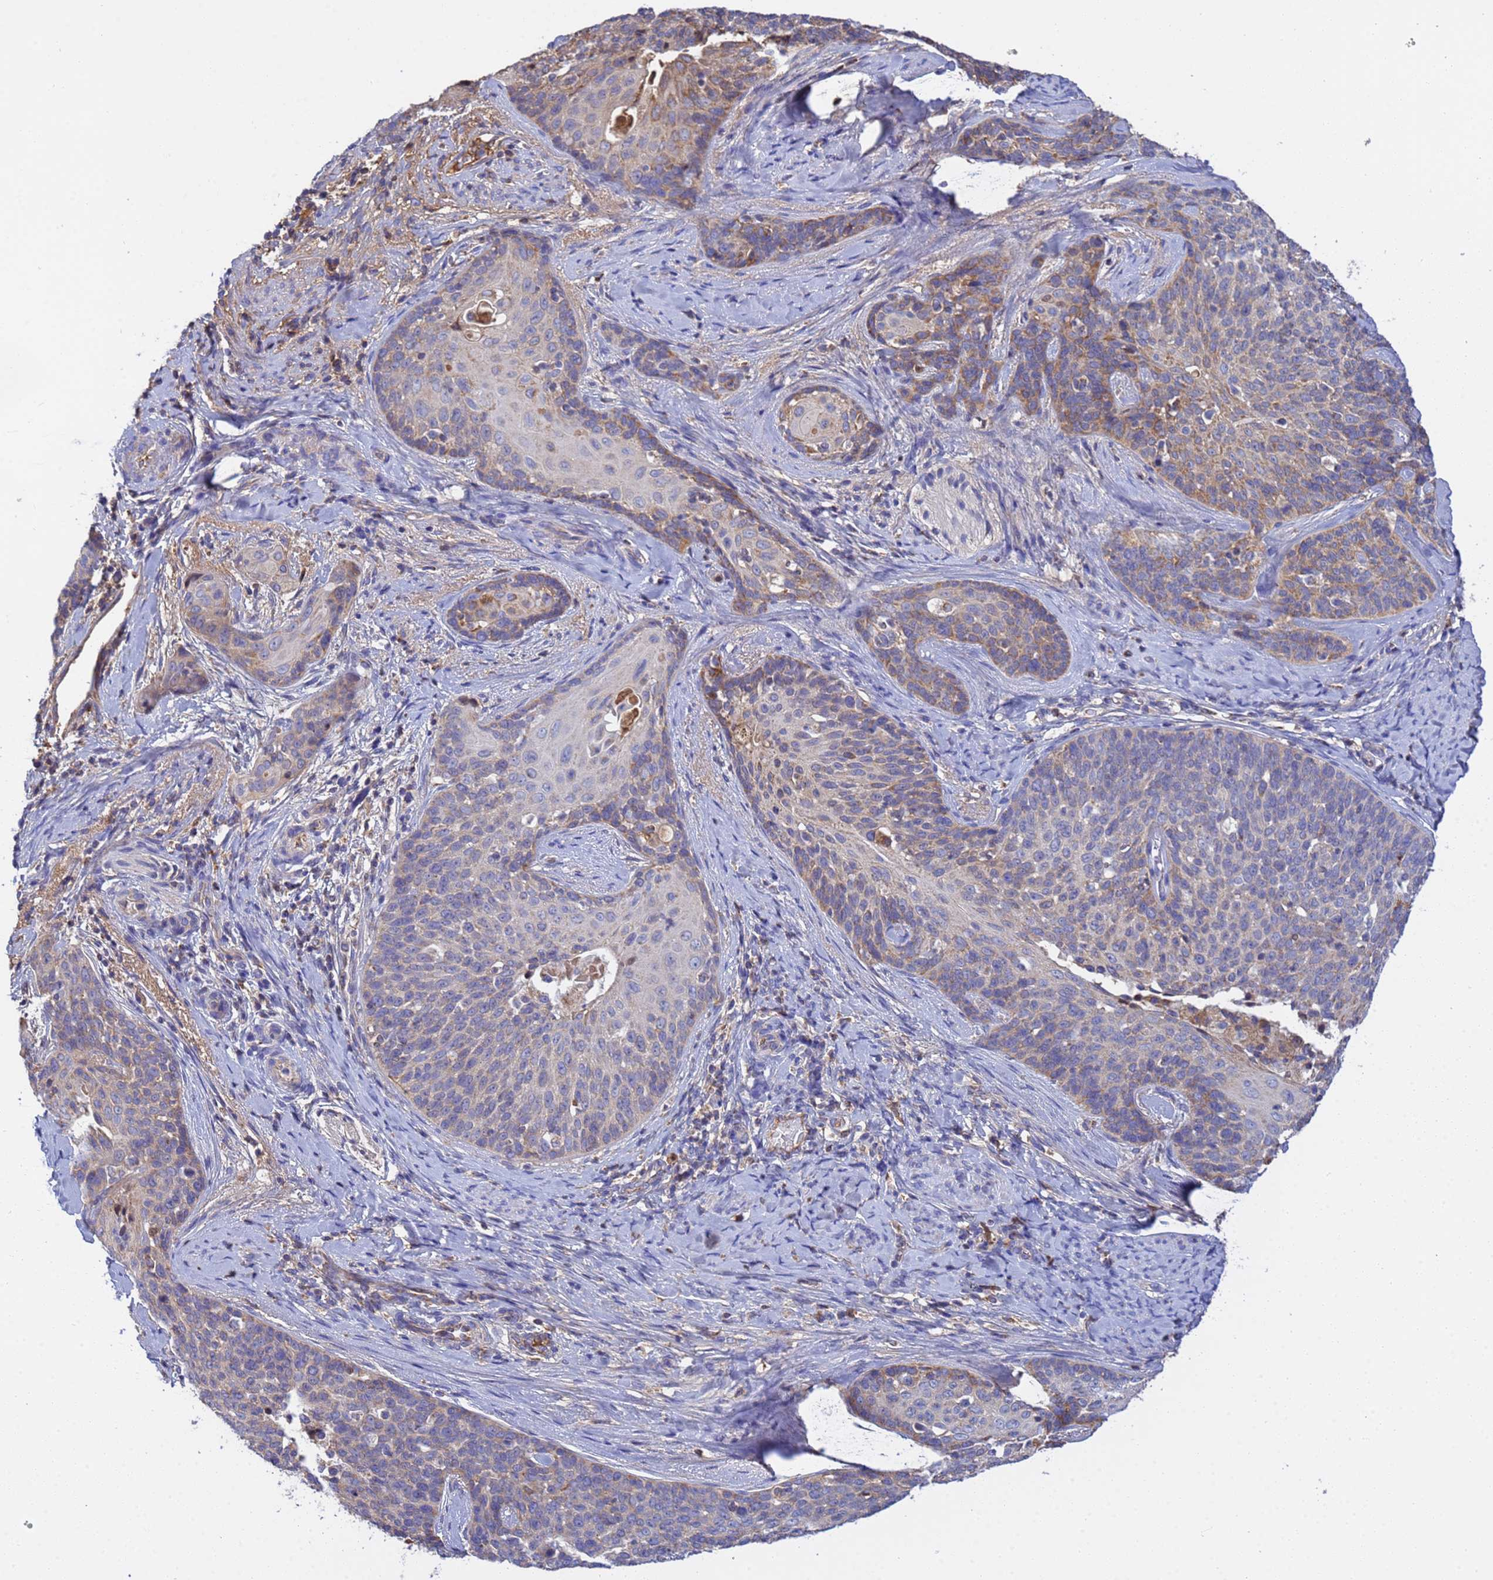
{"staining": {"intensity": "weak", "quantity": "25%-75%", "location": "cytoplasmic/membranous"}, "tissue": "cervical cancer", "cell_type": "Tumor cells", "image_type": "cancer", "snomed": [{"axis": "morphology", "description": "Squamous cell carcinoma, NOS"}, {"axis": "topography", "description": "Cervix"}], "caption": "Human cervical cancer (squamous cell carcinoma) stained with a brown dye shows weak cytoplasmic/membranous positive positivity in approximately 25%-75% of tumor cells.", "gene": "GLUD1", "patient": {"sex": "female", "age": 50}}